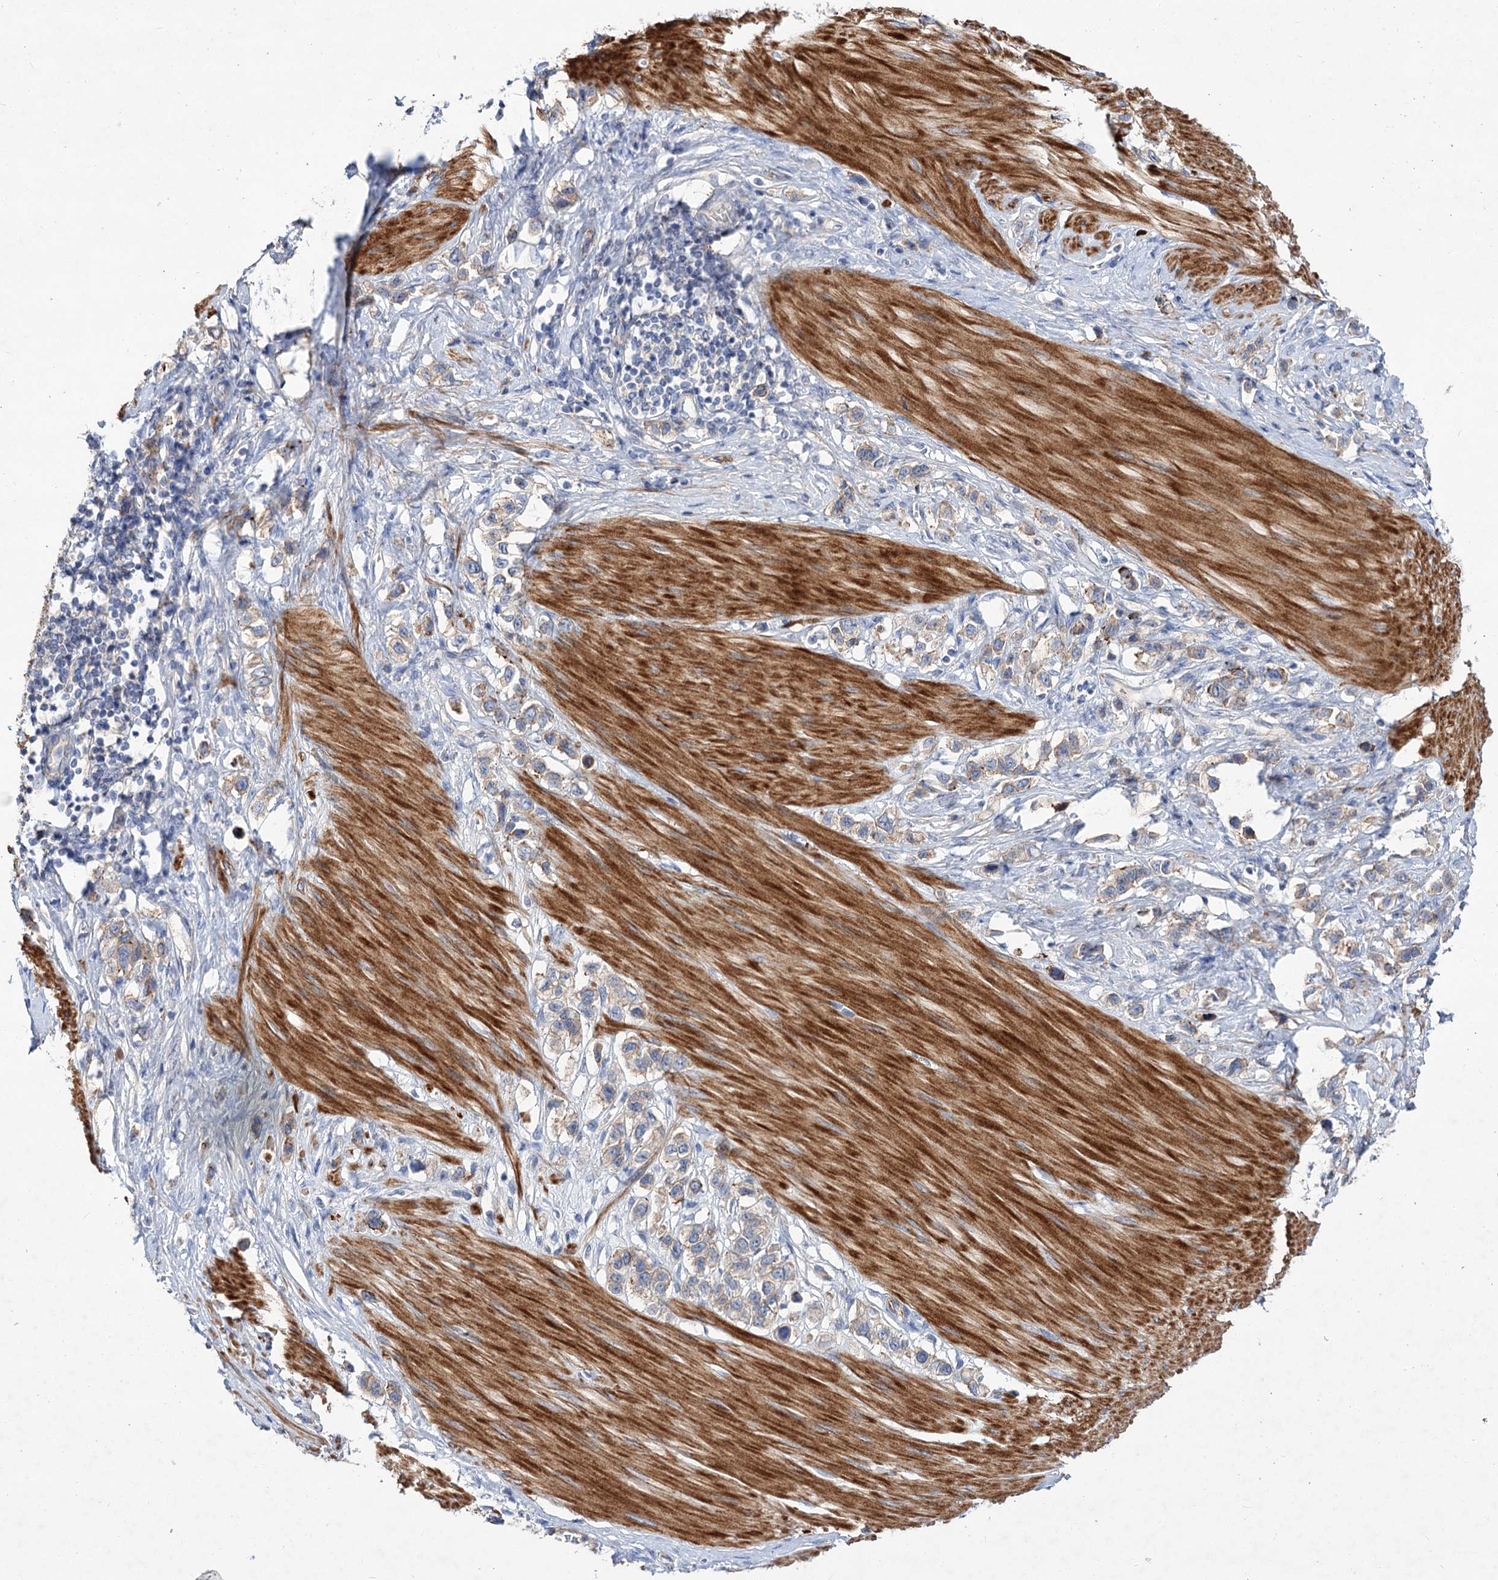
{"staining": {"intensity": "weak", "quantity": "<25%", "location": "cytoplasmic/membranous"}, "tissue": "stomach cancer", "cell_type": "Tumor cells", "image_type": "cancer", "snomed": [{"axis": "morphology", "description": "Adenocarcinoma, NOS"}, {"axis": "topography", "description": "Stomach"}], "caption": "Photomicrograph shows no protein staining in tumor cells of adenocarcinoma (stomach) tissue. (Stains: DAB IHC with hematoxylin counter stain, Microscopy: brightfield microscopy at high magnification).", "gene": "NUDCD2", "patient": {"sex": "female", "age": 65}}